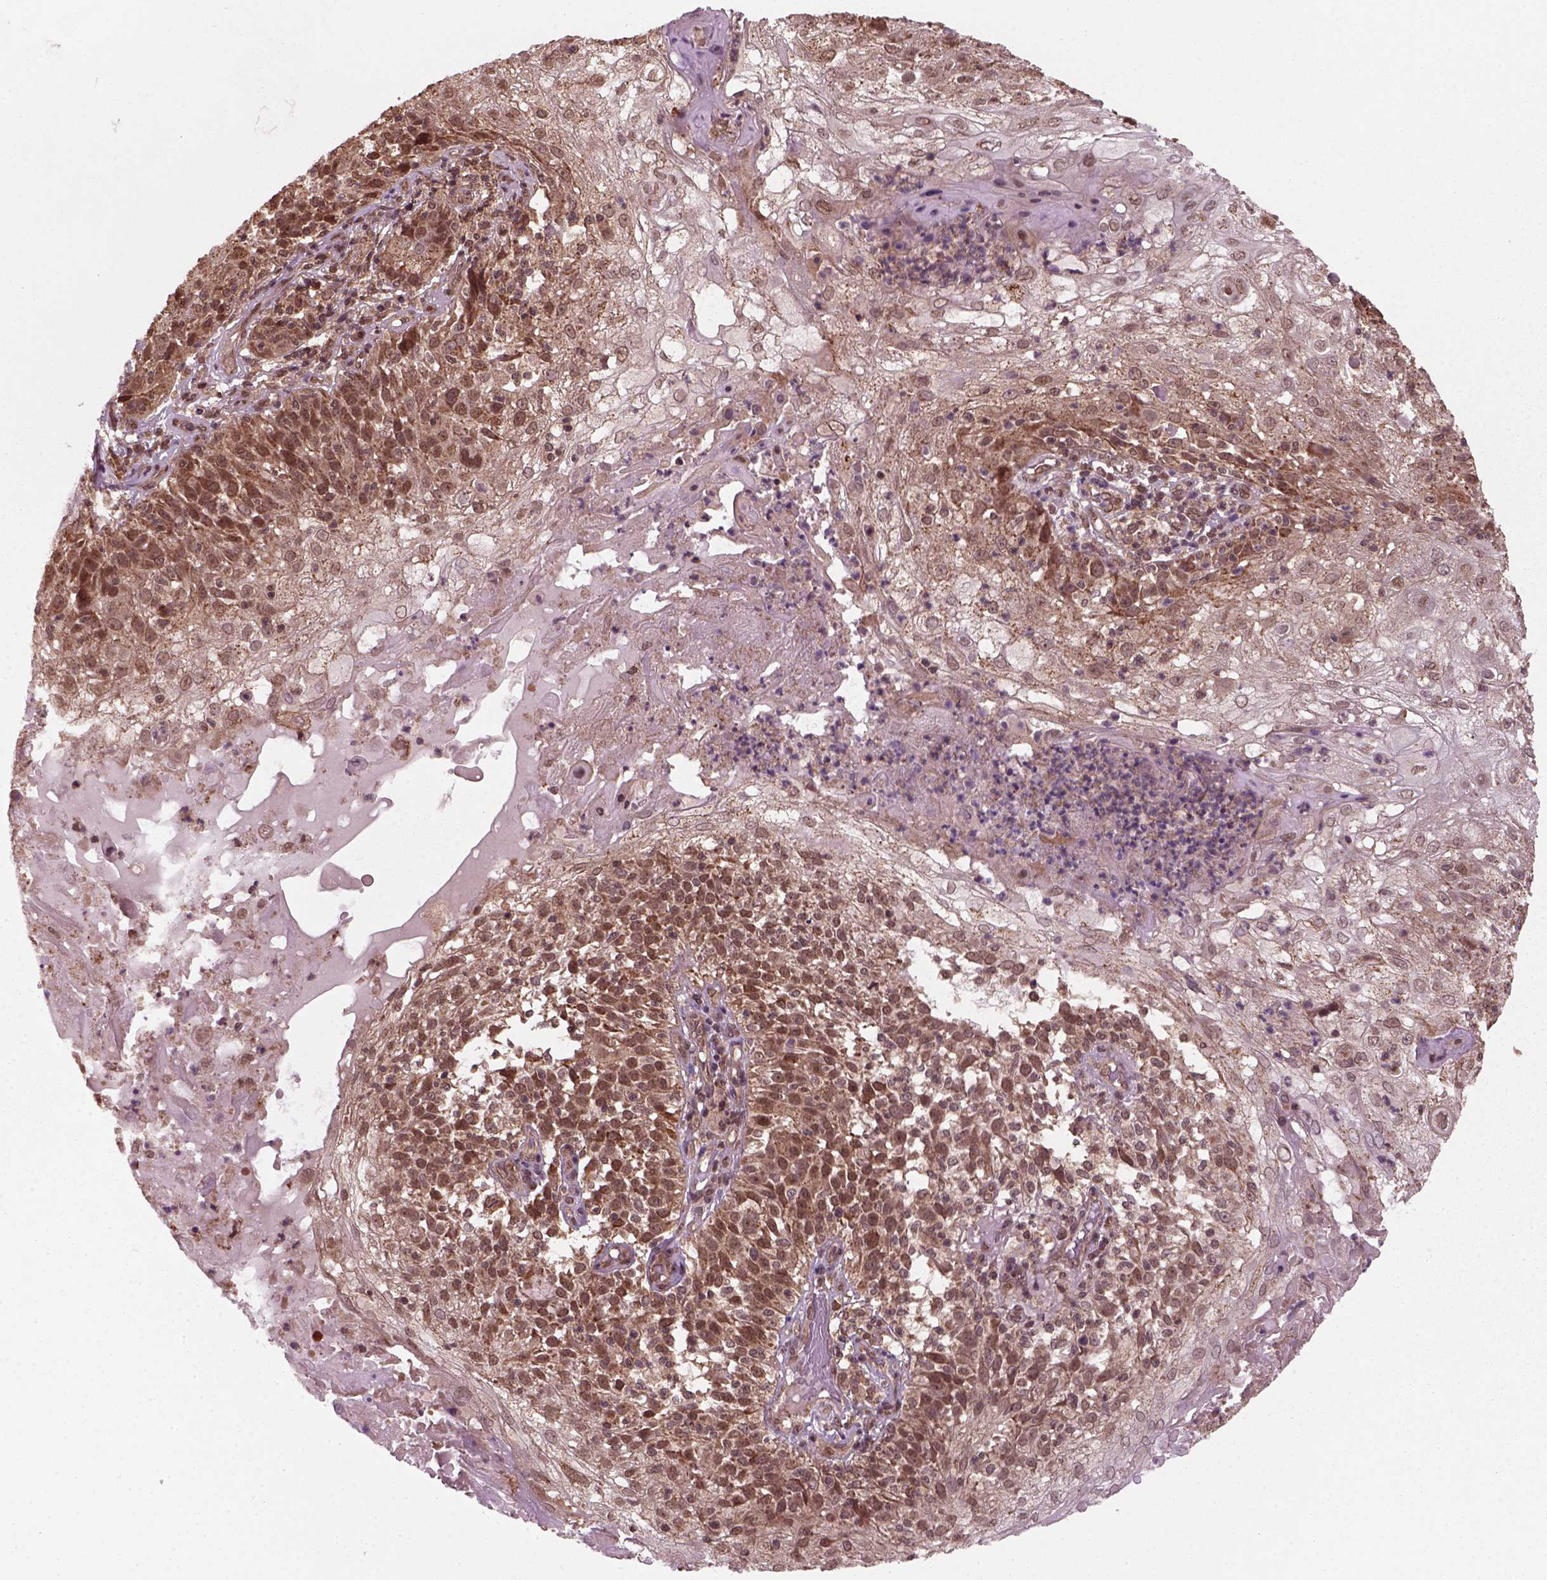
{"staining": {"intensity": "moderate", "quantity": ">75%", "location": "cytoplasmic/membranous,nuclear"}, "tissue": "skin cancer", "cell_type": "Tumor cells", "image_type": "cancer", "snomed": [{"axis": "morphology", "description": "Normal tissue, NOS"}, {"axis": "morphology", "description": "Squamous cell carcinoma, NOS"}, {"axis": "topography", "description": "Skin"}], "caption": "A medium amount of moderate cytoplasmic/membranous and nuclear positivity is present in approximately >75% of tumor cells in skin cancer tissue.", "gene": "NUDT9", "patient": {"sex": "female", "age": 83}}